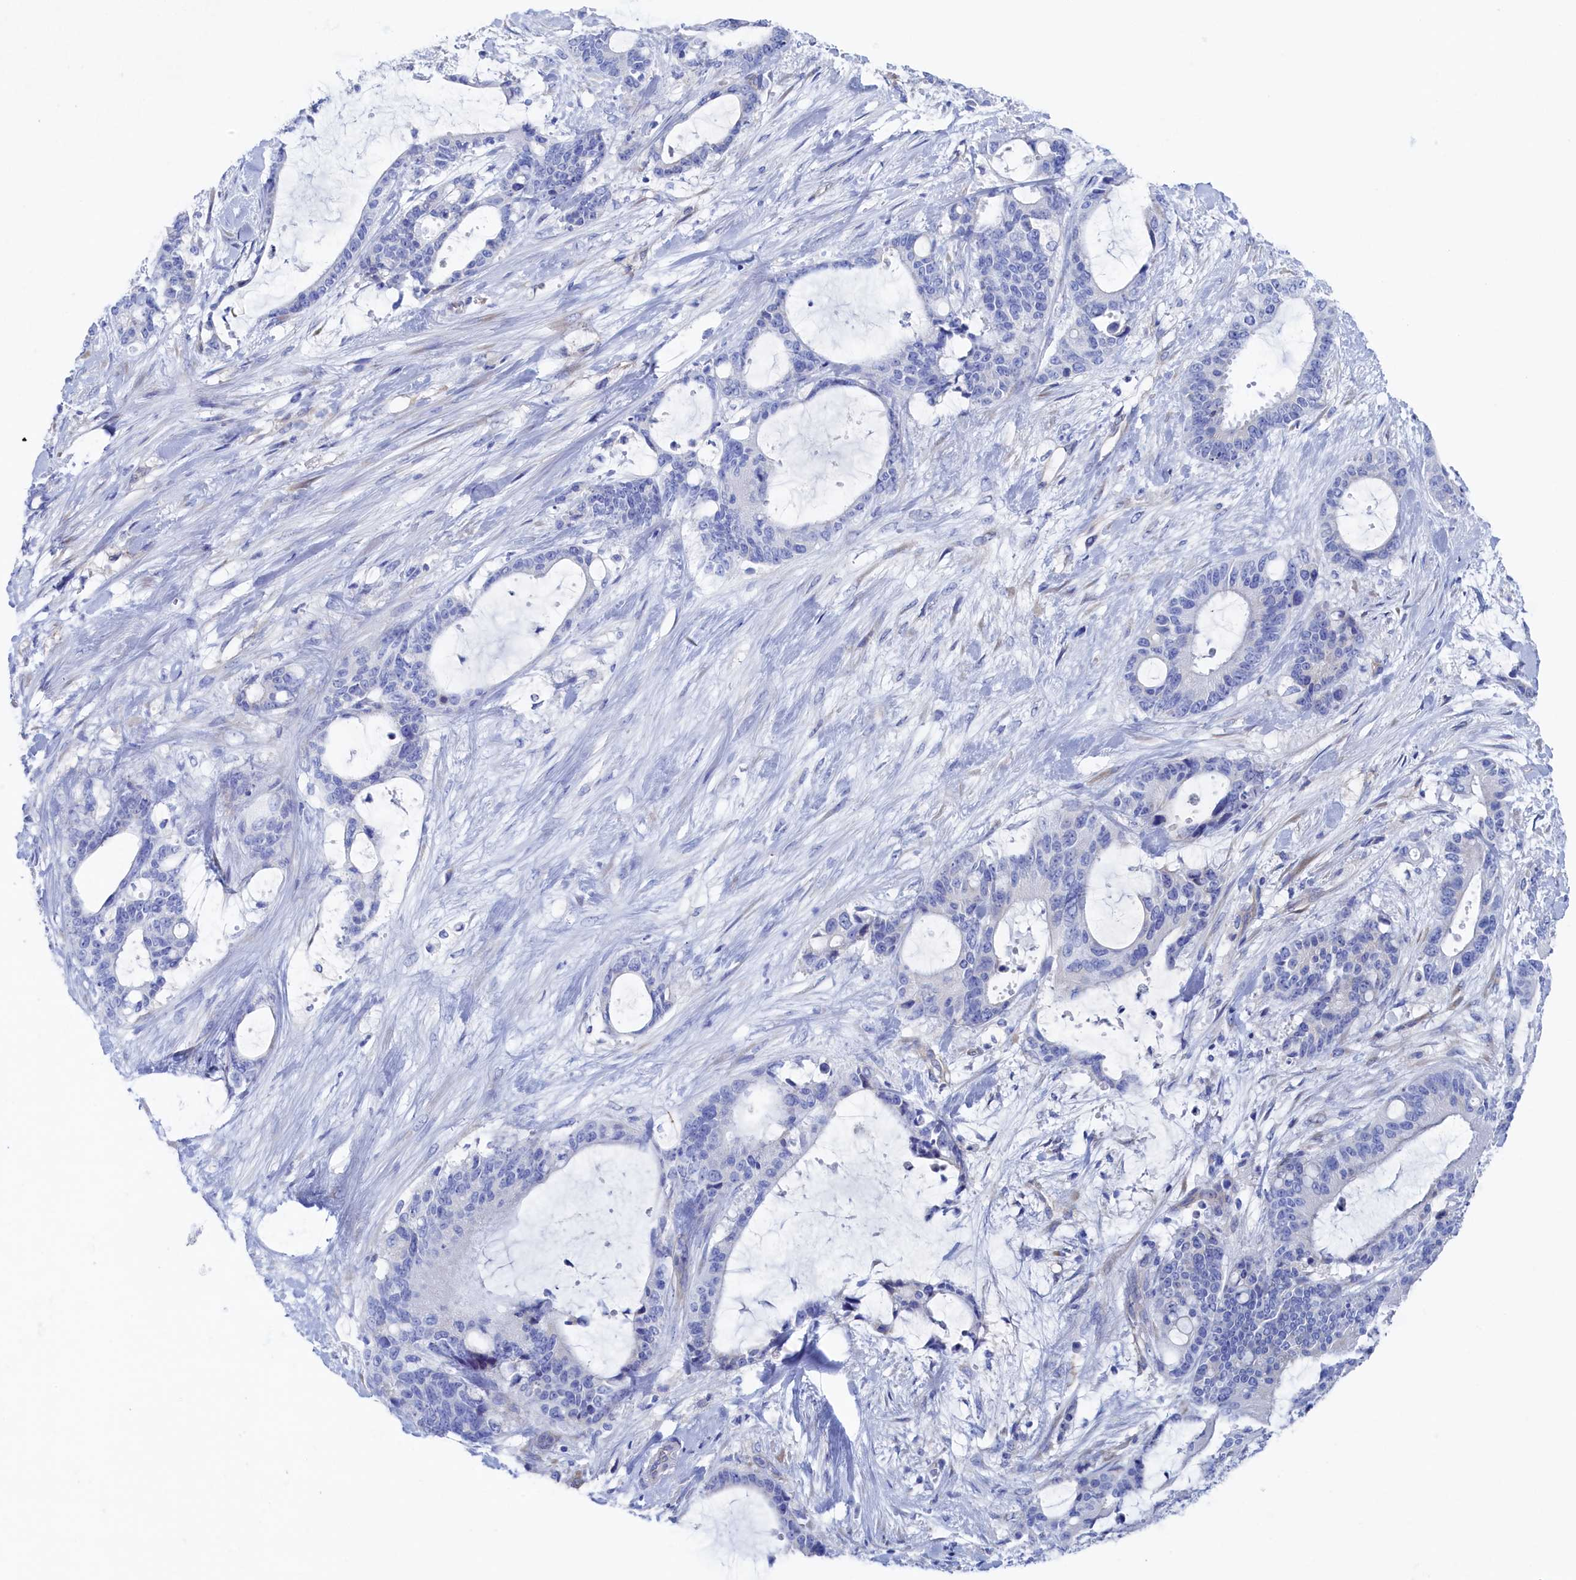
{"staining": {"intensity": "negative", "quantity": "none", "location": "none"}, "tissue": "liver cancer", "cell_type": "Tumor cells", "image_type": "cancer", "snomed": [{"axis": "morphology", "description": "Normal tissue, NOS"}, {"axis": "morphology", "description": "Cholangiocarcinoma"}, {"axis": "topography", "description": "Liver"}, {"axis": "topography", "description": "Peripheral nerve tissue"}], "caption": "Liver cancer was stained to show a protein in brown. There is no significant staining in tumor cells.", "gene": "TMOD2", "patient": {"sex": "female", "age": 73}}